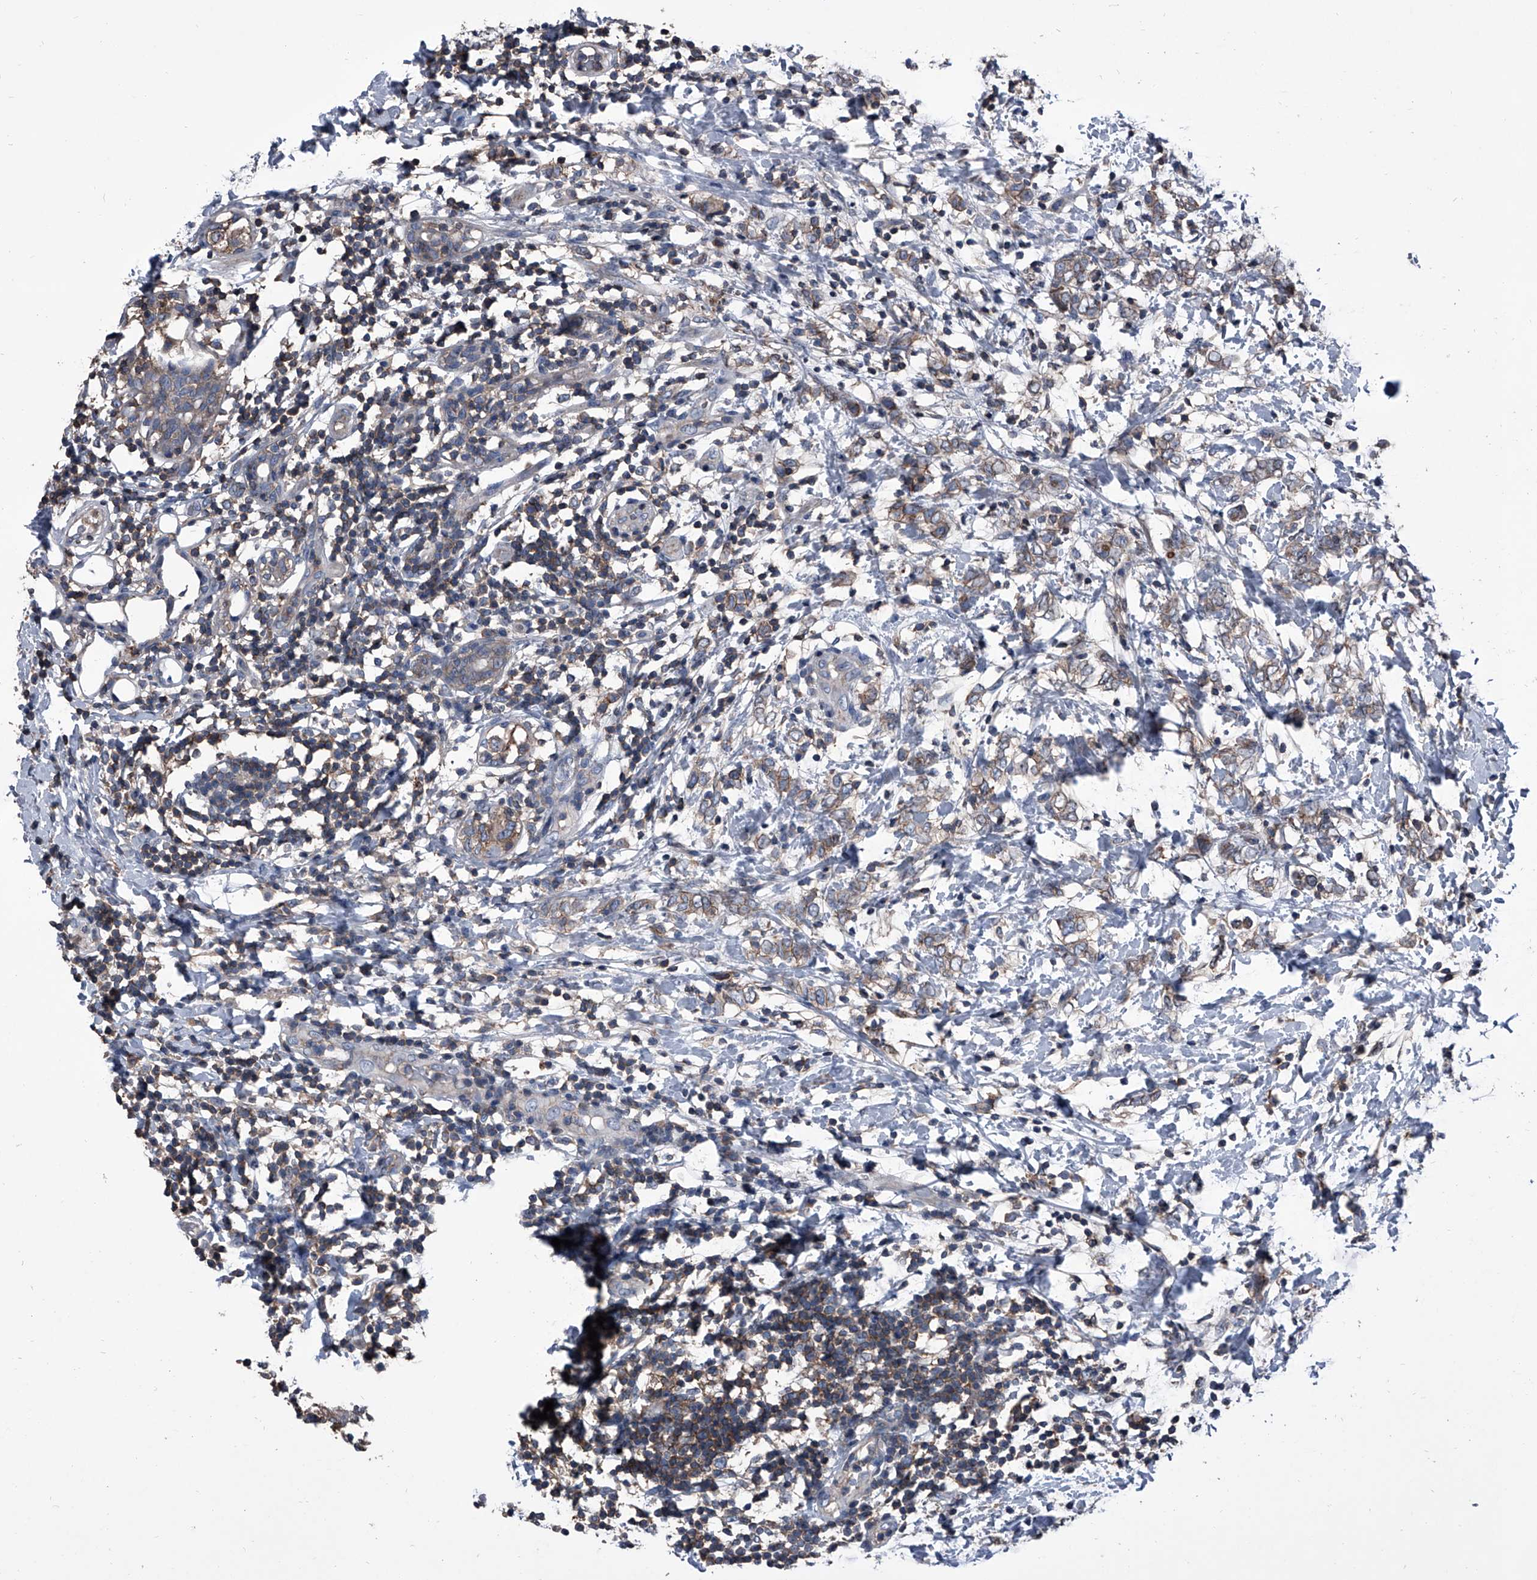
{"staining": {"intensity": "weak", "quantity": "25%-75%", "location": "cytoplasmic/membranous"}, "tissue": "breast cancer", "cell_type": "Tumor cells", "image_type": "cancer", "snomed": [{"axis": "morphology", "description": "Normal tissue, NOS"}, {"axis": "morphology", "description": "Lobular carcinoma"}, {"axis": "topography", "description": "Breast"}], "caption": "Tumor cells exhibit low levels of weak cytoplasmic/membranous staining in approximately 25%-75% of cells in breast cancer. (brown staining indicates protein expression, while blue staining denotes nuclei).", "gene": "PIP5K1A", "patient": {"sex": "female", "age": 47}}